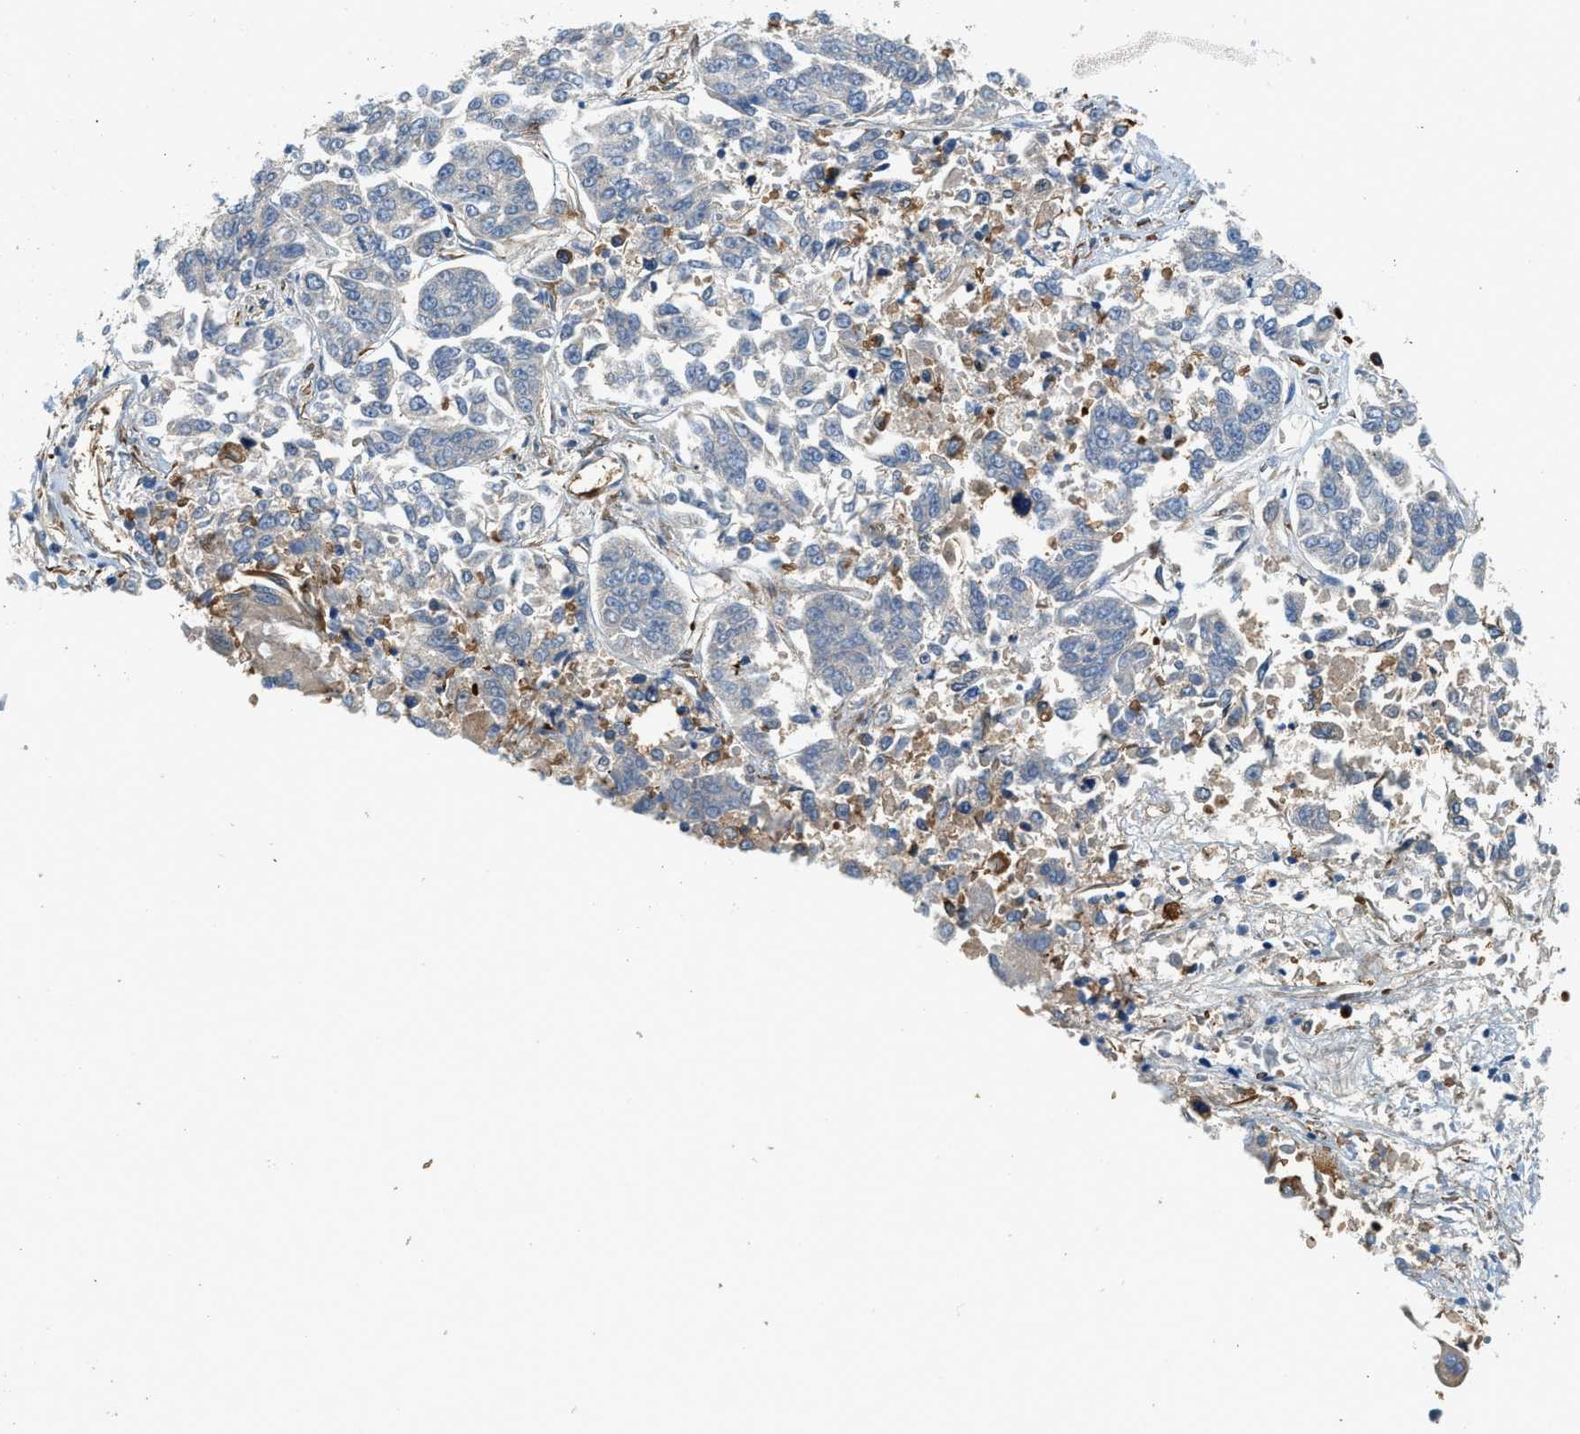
{"staining": {"intensity": "negative", "quantity": "none", "location": "none"}, "tissue": "lung cancer", "cell_type": "Tumor cells", "image_type": "cancer", "snomed": [{"axis": "morphology", "description": "Adenocarcinoma, NOS"}, {"axis": "topography", "description": "Lung"}], "caption": "Tumor cells show no significant protein staining in lung cancer.", "gene": "CYTH2", "patient": {"sex": "male", "age": 84}}